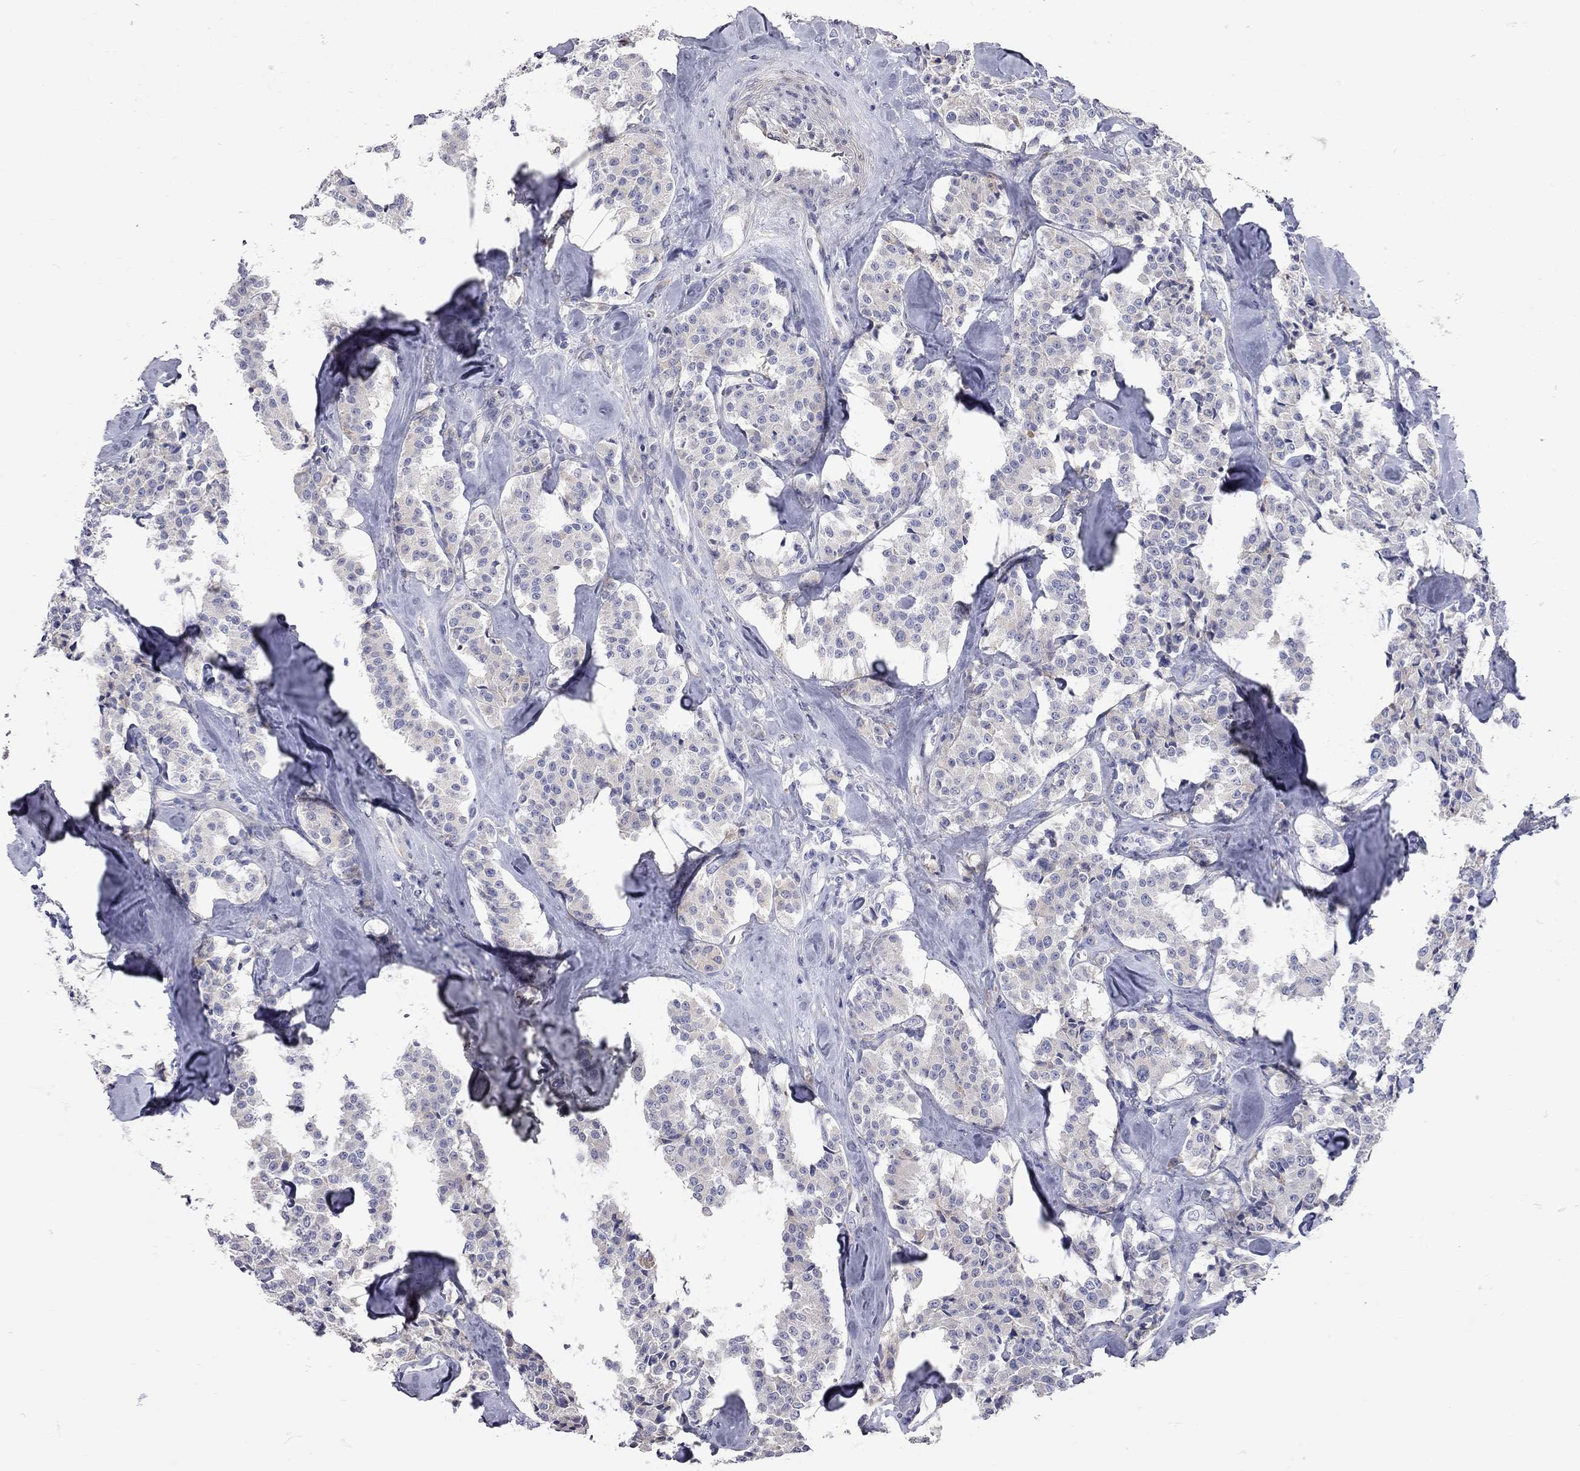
{"staining": {"intensity": "negative", "quantity": "none", "location": "none"}, "tissue": "carcinoid", "cell_type": "Tumor cells", "image_type": "cancer", "snomed": [{"axis": "morphology", "description": "Carcinoid, malignant, NOS"}, {"axis": "topography", "description": "Pancreas"}], "caption": "There is no significant expression in tumor cells of carcinoid (malignant). (Brightfield microscopy of DAB (3,3'-diaminobenzidine) immunohistochemistry at high magnification).", "gene": "XAGE2", "patient": {"sex": "male", "age": 41}}